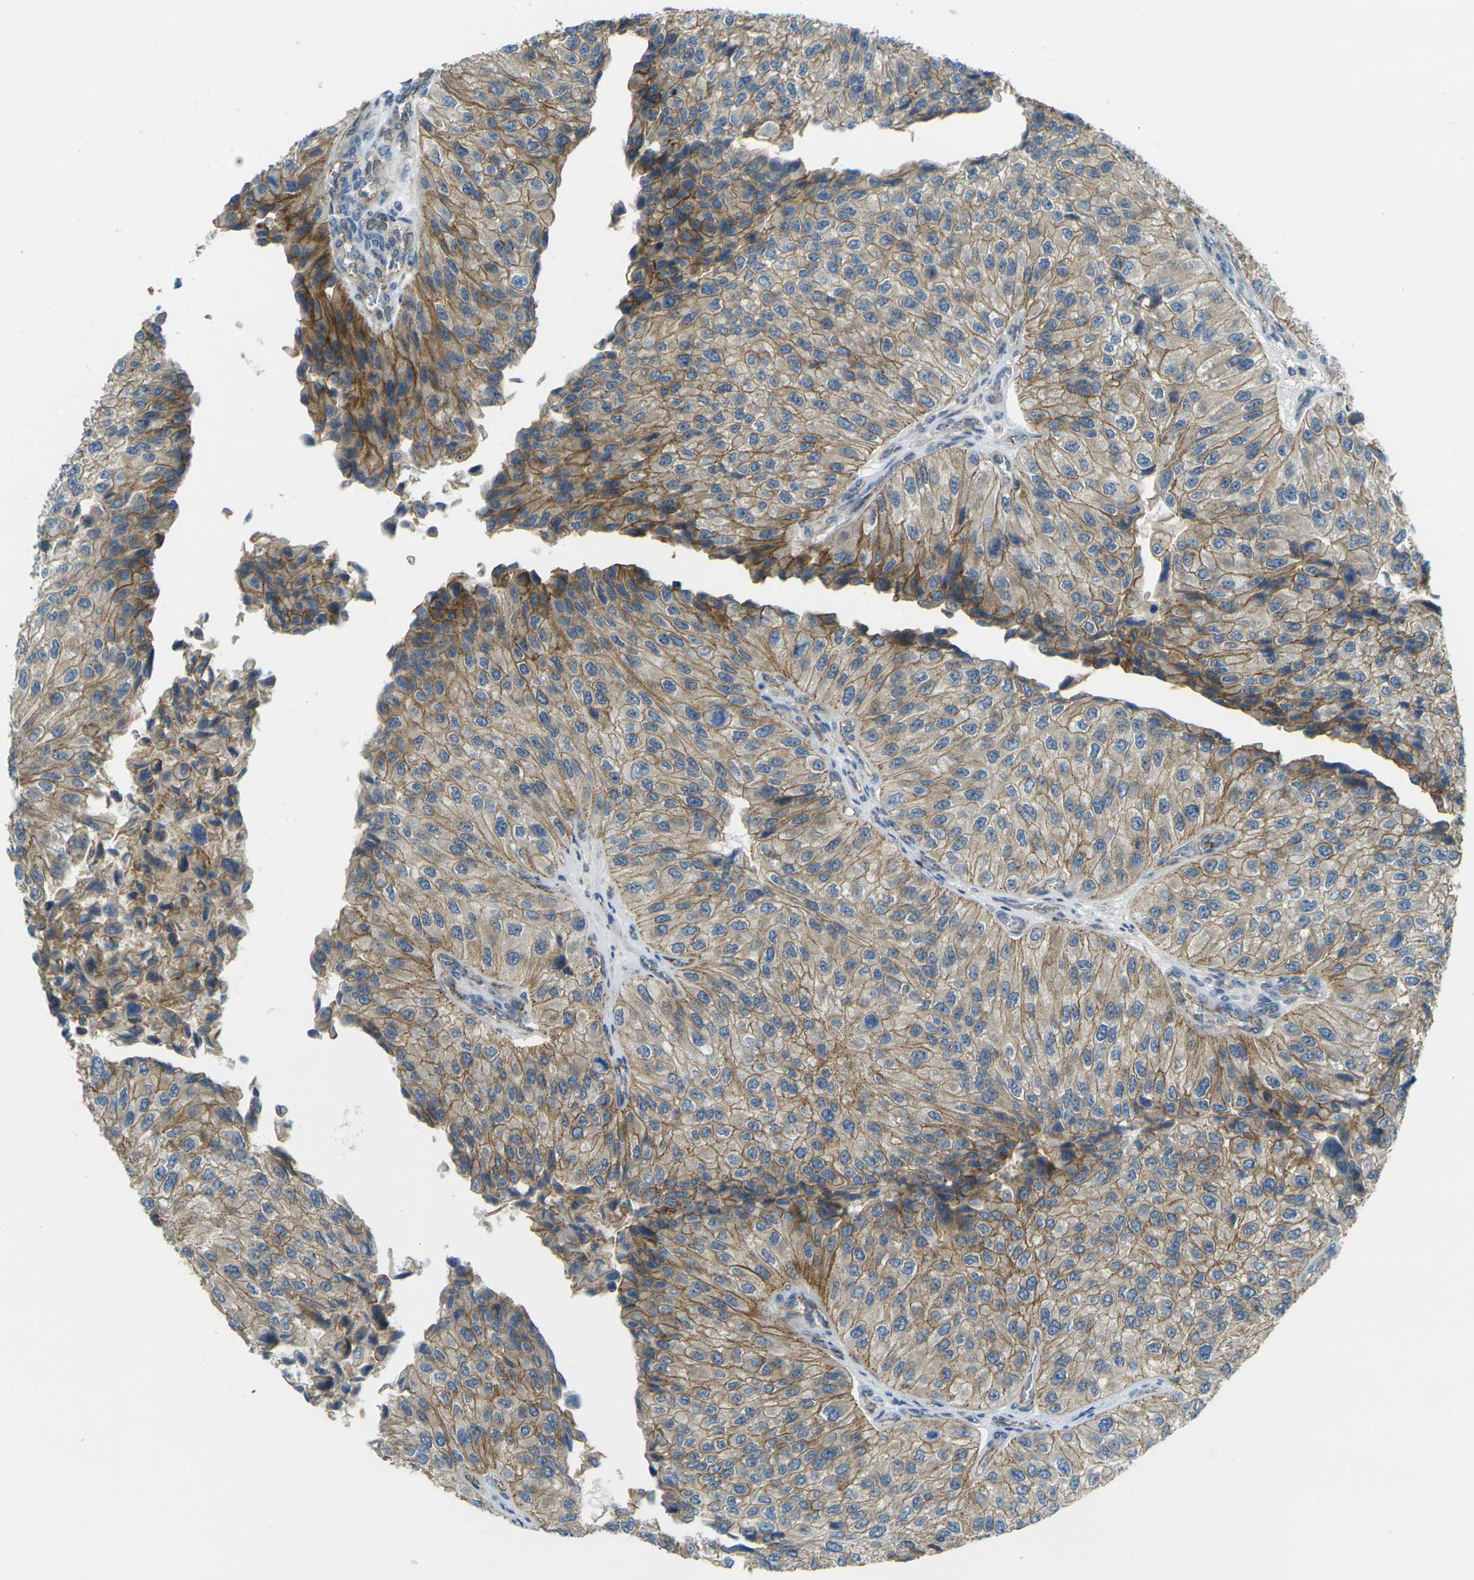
{"staining": {"intensity": "moderate", "quantity": ">75%", "location": "cytoplasmic/membranous"}, "tissue": "urothelial cancer", "cell_type": "Tumor cells", "image_type": "cancer", "snomed": [{"axis": "morphology", "description": "Urothelial carcinoma, High grade"}, {"axis": "topography", "description": "Kidney"}, {"axis": "topography", "description": "Urinary bladder"}], "caption": "Urothelial cancer stained with a brown dye displays moderate cytoplasmic/membranous positive positivity in about >75% of tumor cells.", "gene": "RHBDD1", "patient": {"sex": "male", "age": 77}}